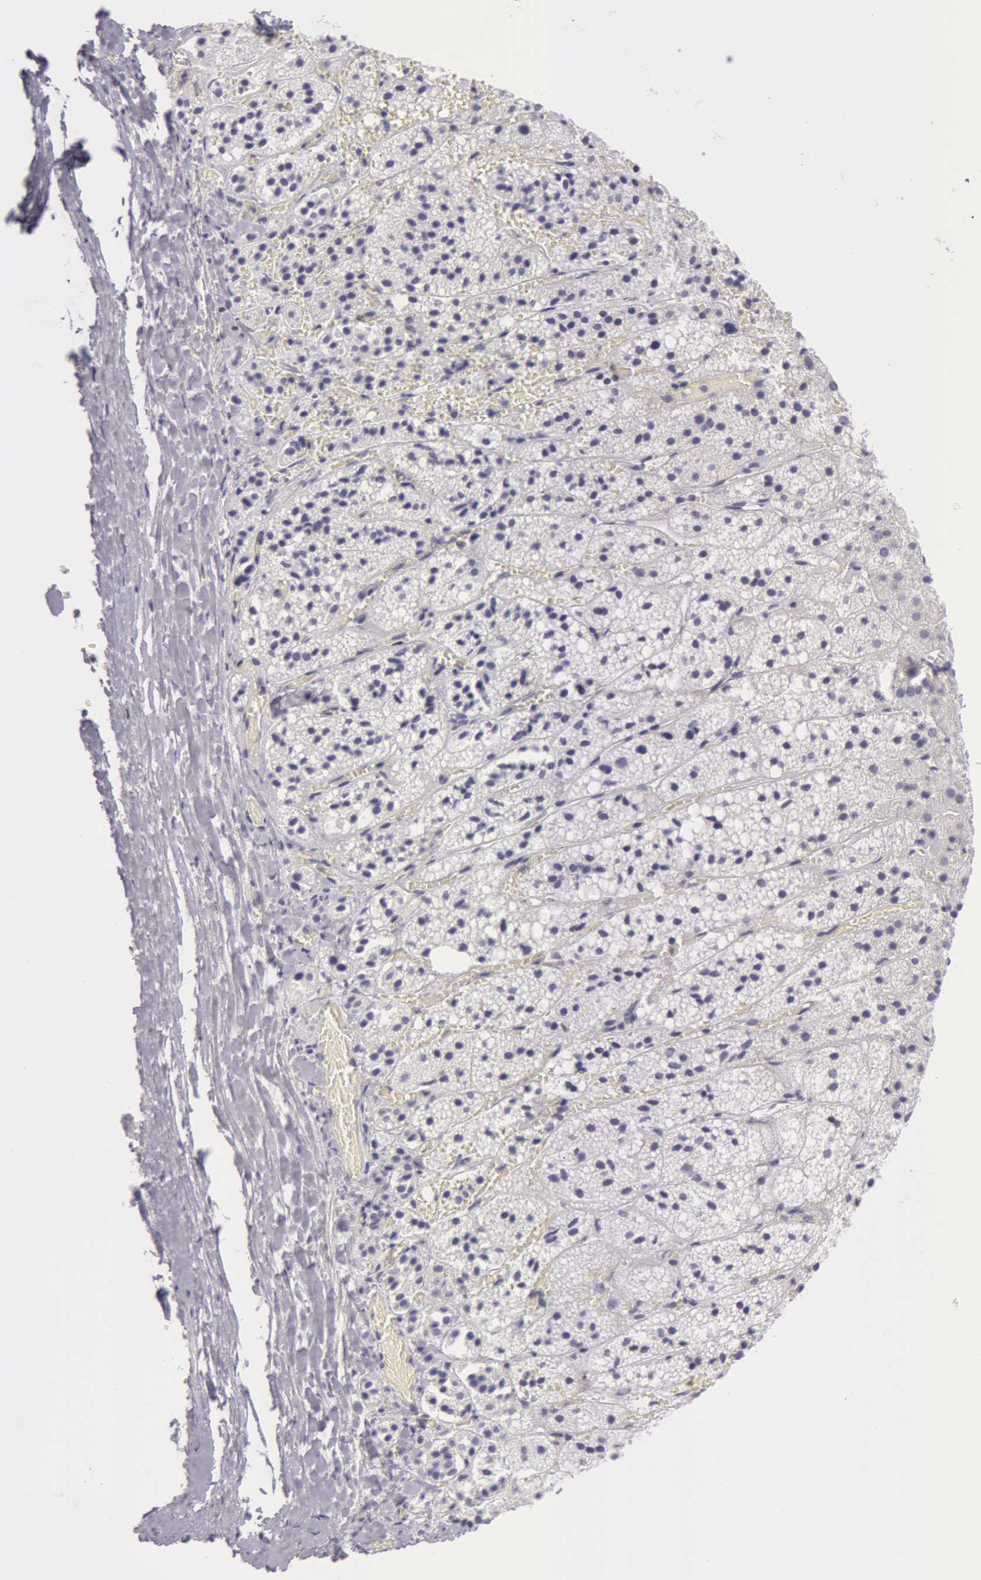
{"staining": {"intensity": "negative", "quantity": "none", "location": "none"}, "tissue": "adrenal gland", "cell_type": "Glandular cells", "image_type": "normal", "snomed": [{"axis": "morphology", "description": "Normal tissue, NOS"}, {"axis": "topography", "description": "Adrenal gland"}], "caption": "A histopathology image of adrenal gland stained for a protein reveals no brown staining in glandular cells. Nuclei are stained in blue.", "gene": "AMACR", "patient": {"sex": "female", "age": 44}}